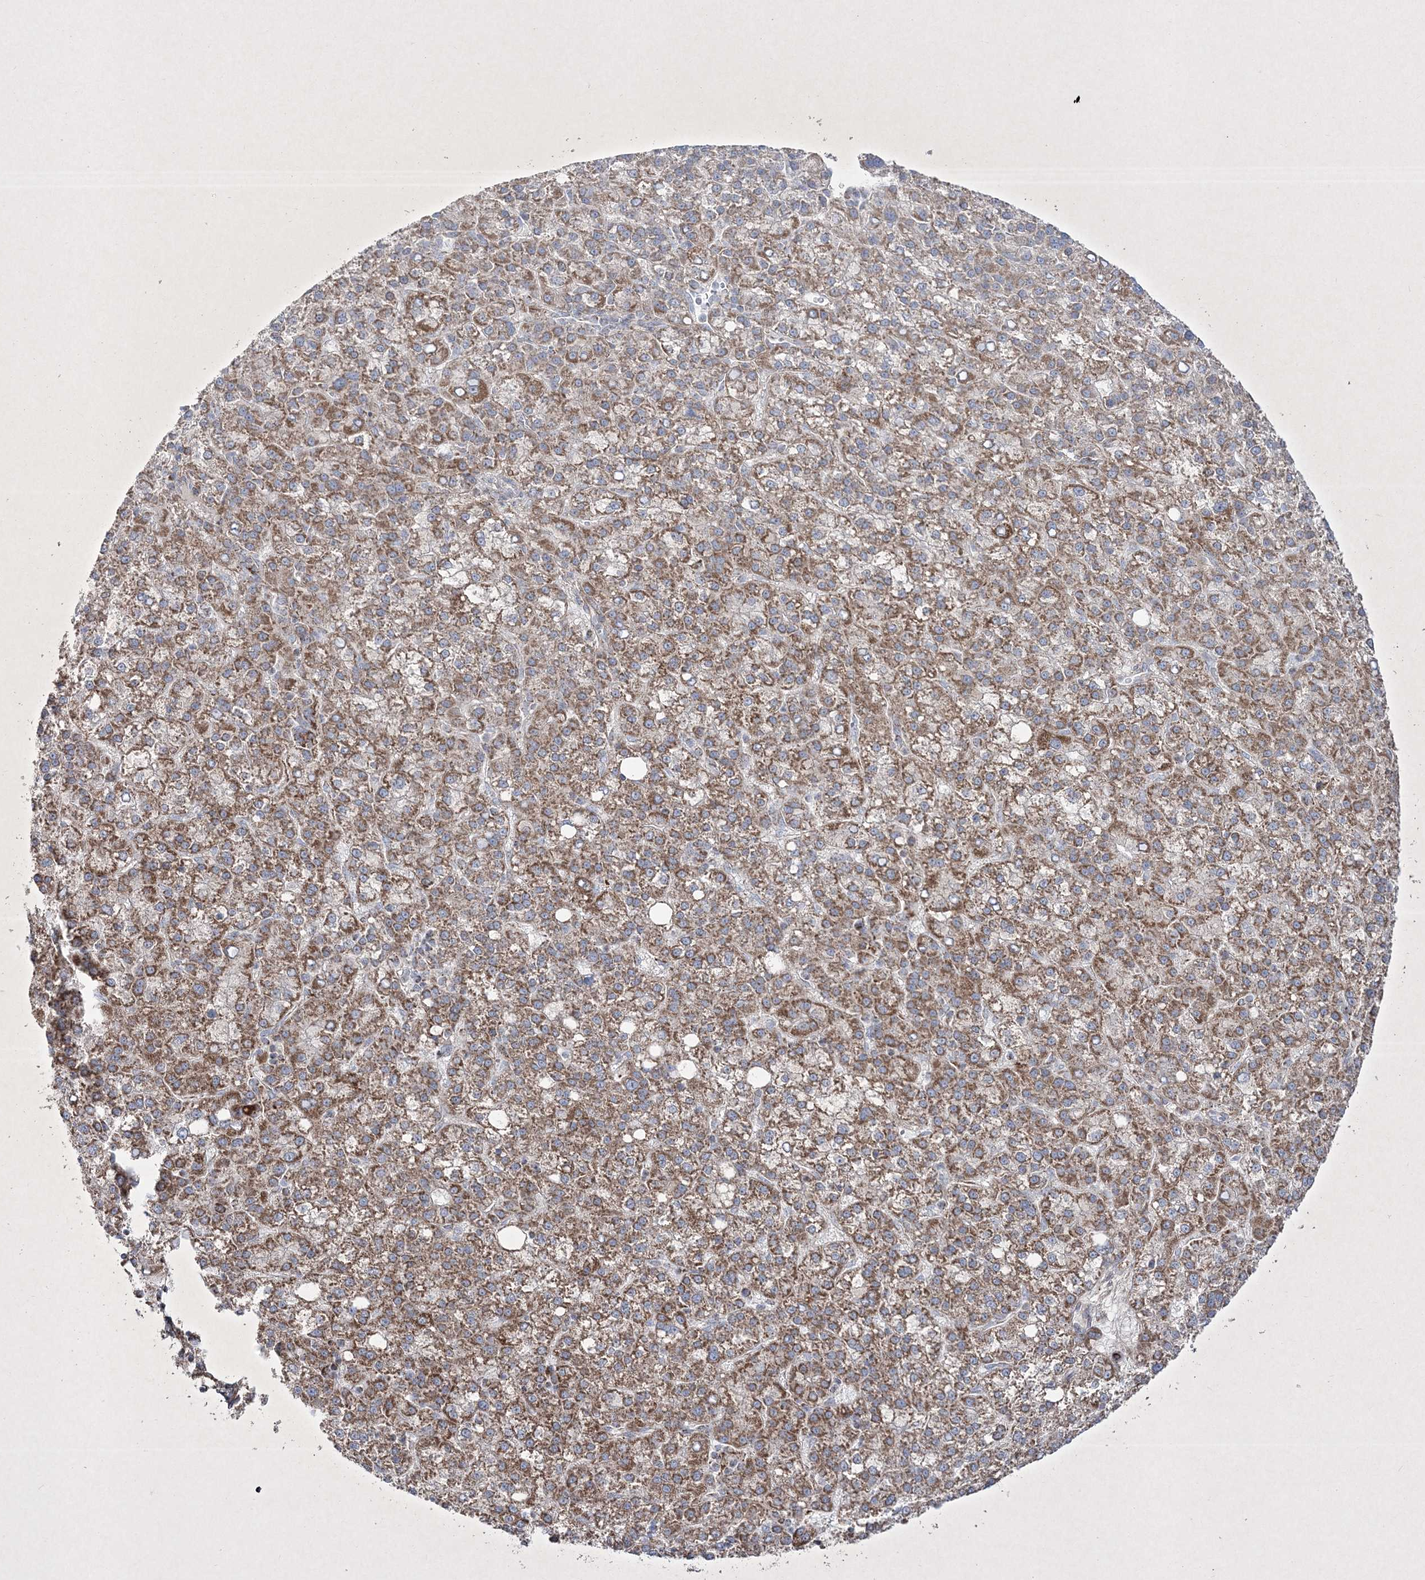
{"staining": {"intensity": "moderate", "quantity": ">75%", "location": "cytoplasmic/membranous"}, "tissue": "liver cancer", "cell_type": "Tumor cells", "image_type": "cancer", "snomed": [{"axis": "morphology", "description": "Carcinoma, Hepatocellular, NOS"}, {"axis": "topography", "description": "Liver"}], "caption": "This histopathology image demonstrates liver cancer (hepatocellular carcinoma) stained with immunohistochemistry to label a protein in brown. The cytoplasmic/membranous of tumor cells show moderate positivity for the protein. Nuclei are counter-stained blue.", "gene": "RICTOR", "patient": {"sex": "female", "age": 58}}